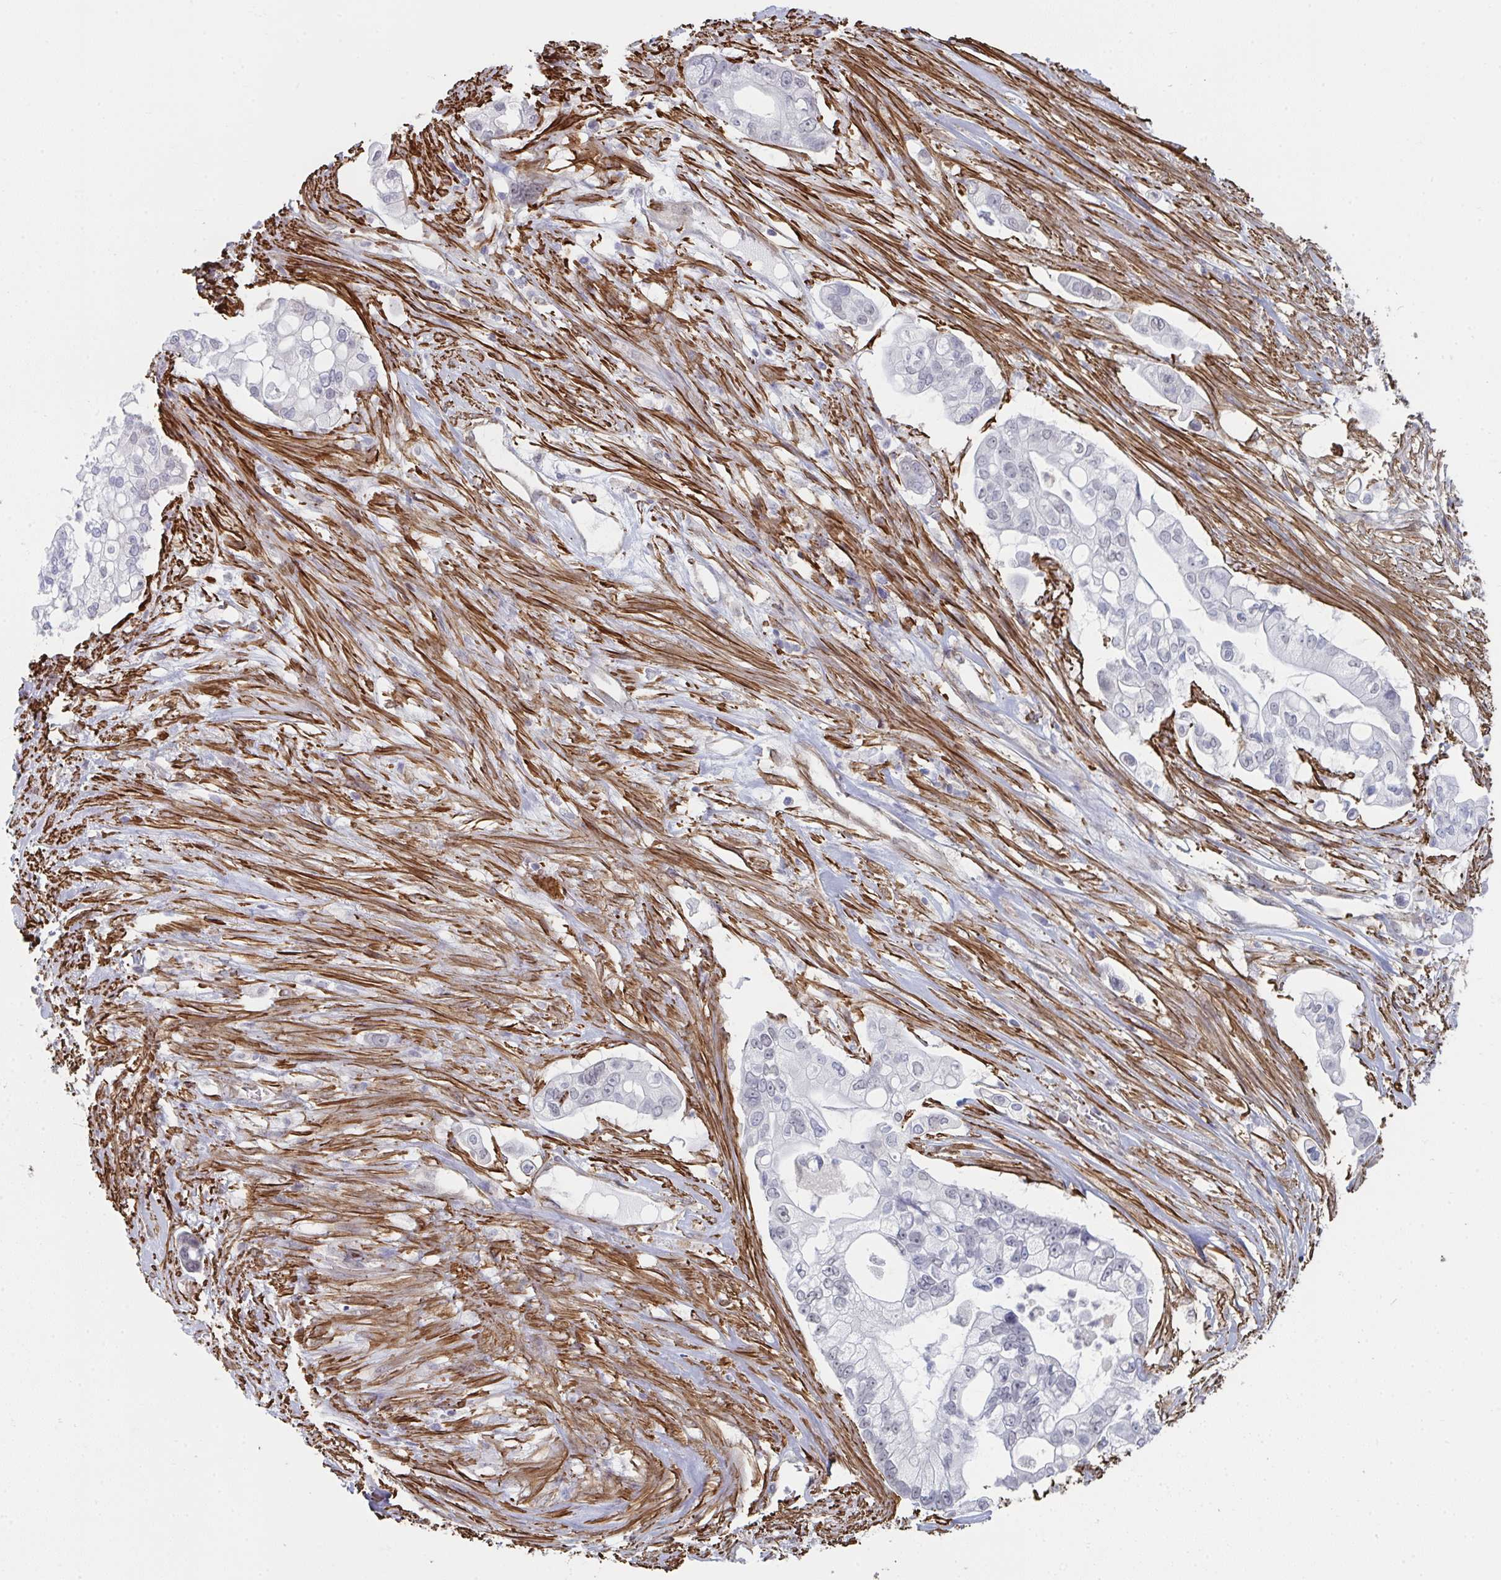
{"staining": {"intensity": "negative", "quantity": "none", "location": "none"}, "tissue": "pancreatic cancer", "cell_type": "Tumor cells", "image_type": "cancer", "snomed": [{"axis": "morphology", "description": "Adenocarcinoma, NOS"}, {"axis": "topography", "description": "Pancreas"}], "caption": "Immunohistochemistry of pancreatic cancer (adenocarcinoma) exhibits no expression in tumor cells.", "gene": "NEURL4", "patient": {"sex": "female", "age": 69}}